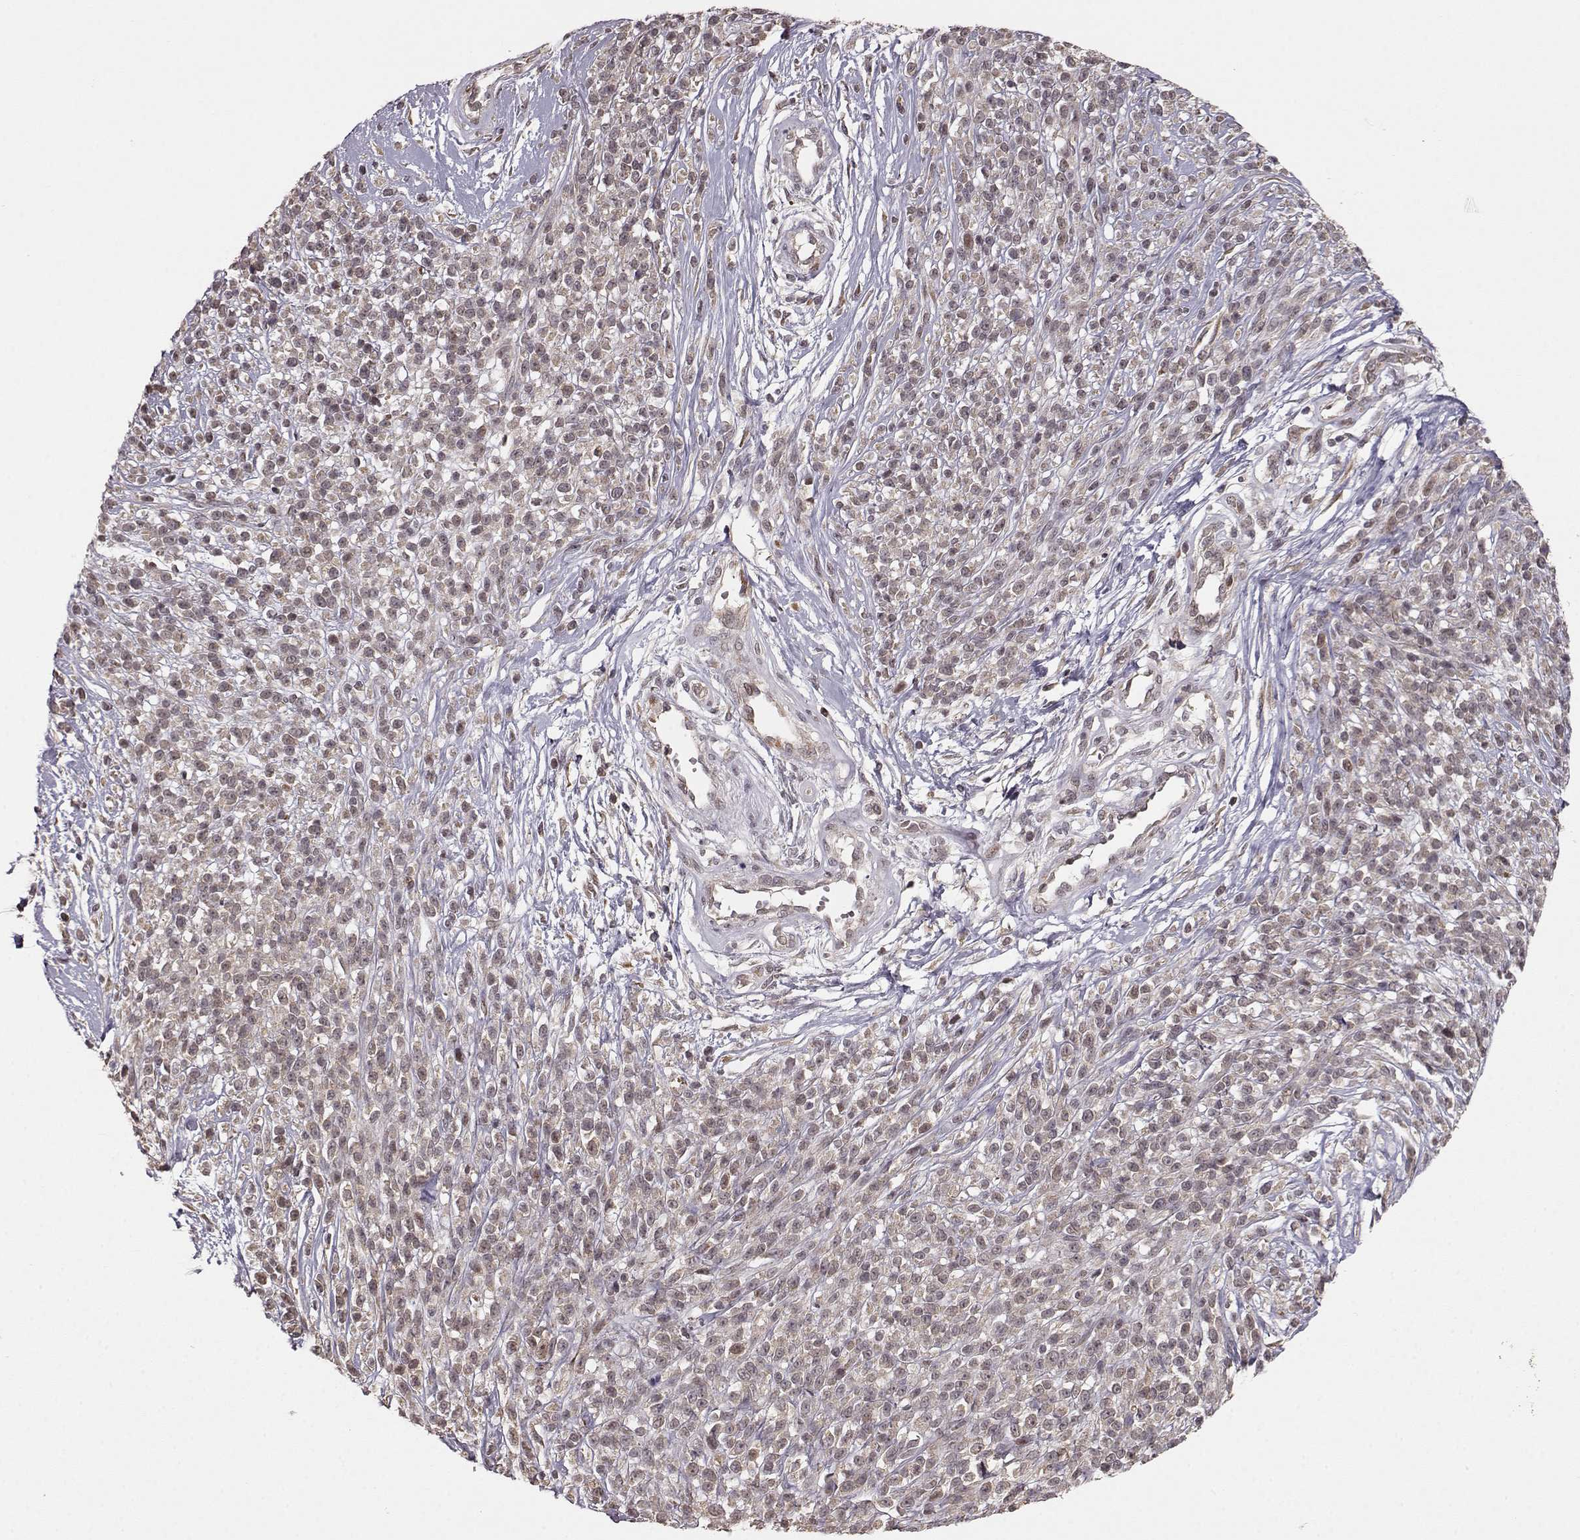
{"staining": {"intensity": "weak", "quantity": "25%-75%", "location": "cytoplasmic/membranous"}, "tissue": "melanoma", "cell_type": "Tumor cells", "image_type": "cancer", "snomed": [{"axis": "morphology", "description": "Malignant melanoma, NOS"}, {"axis": "topography", "description": "Skin"}, {"axis": "topography", "description": "Skin of trunk"}], "caption": "This is a photomicrograph of IHC staining of malignant melanoma, which shows weak expression in the cytoplasmic/membranous of tumor cells.", "gene": "ELOVL5", "patient": {"sex": "male", "age": 74}}